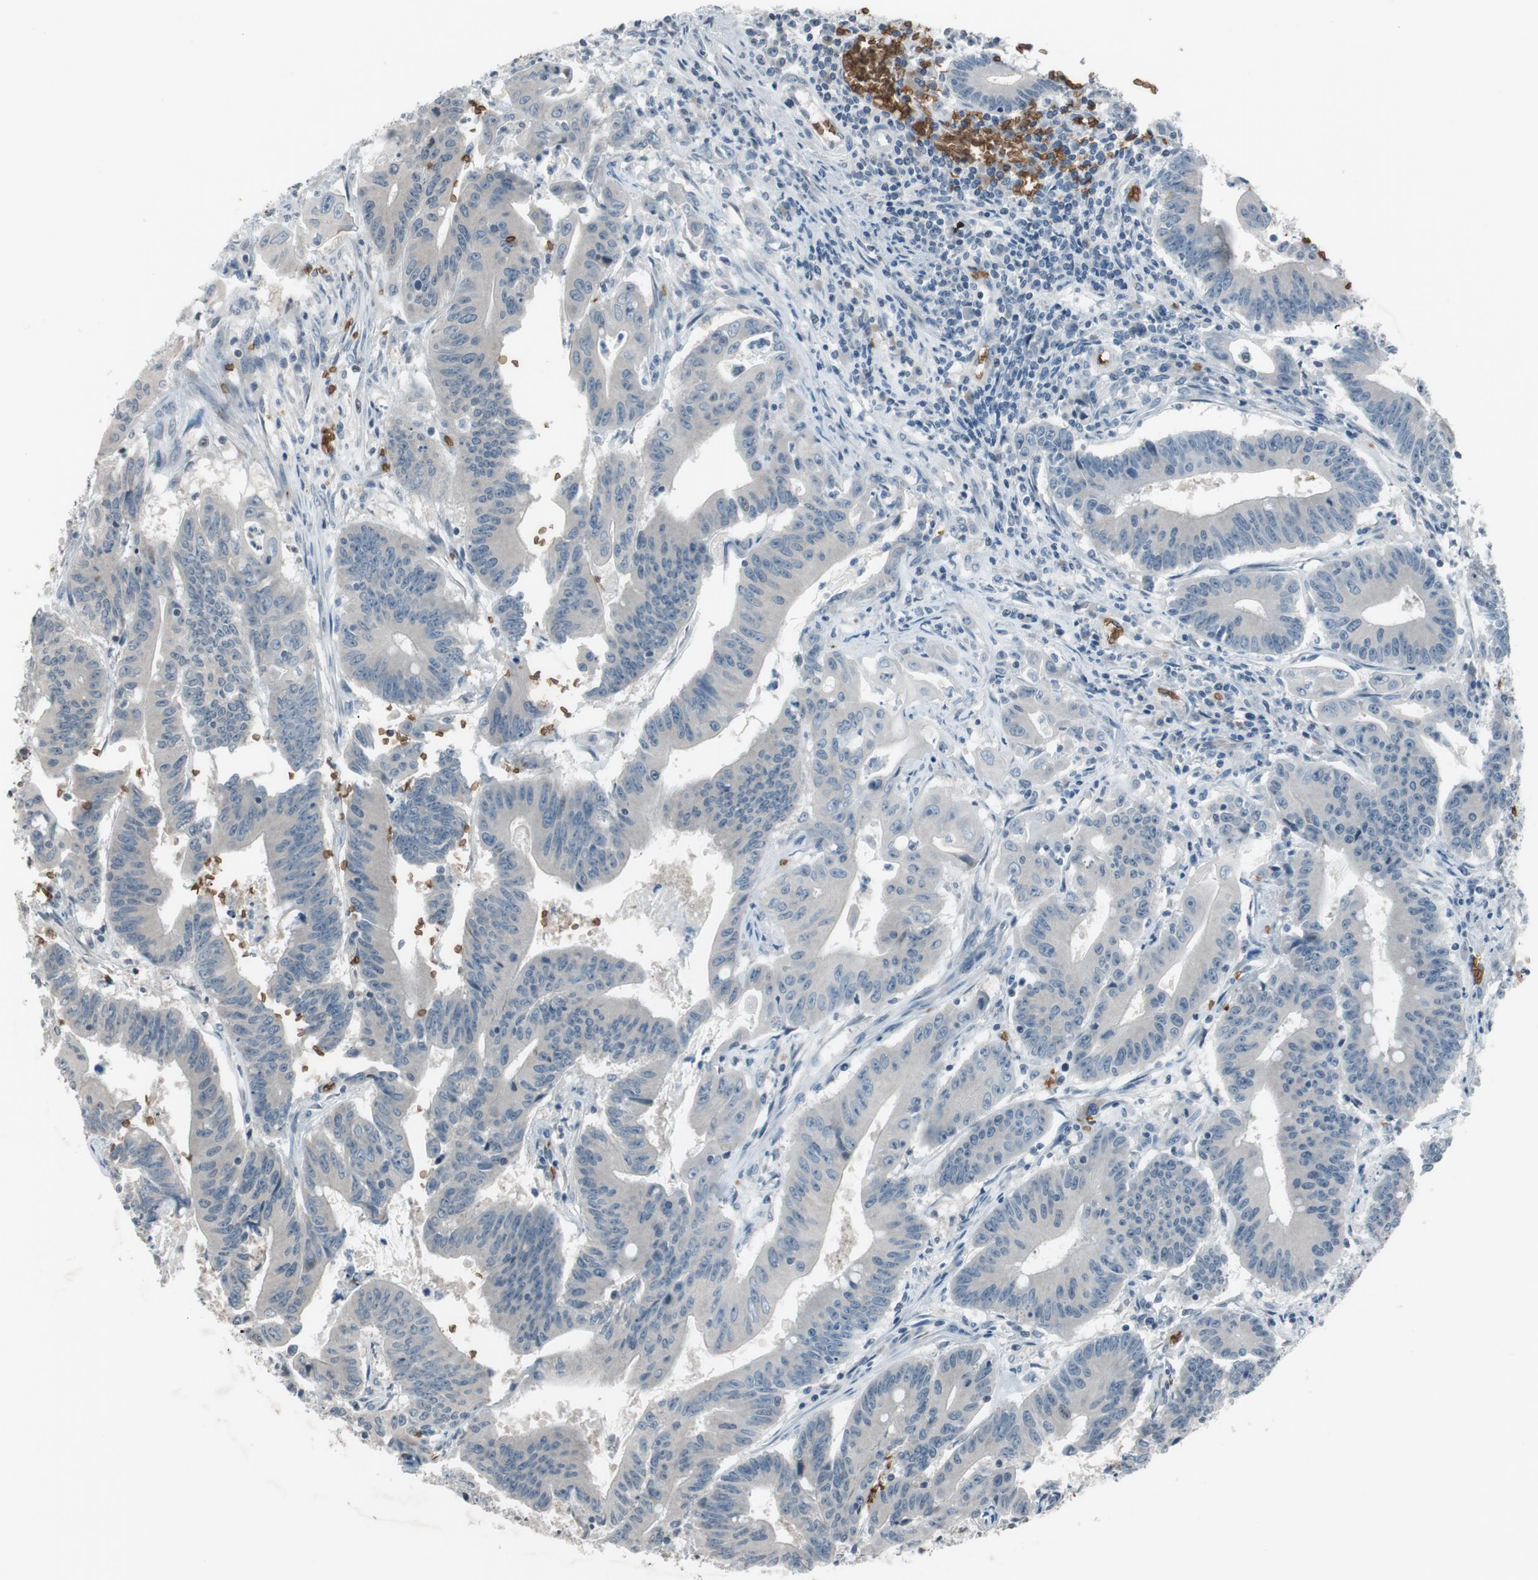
{"staining": {"intensity": "negative", "quantity": "none", "location": "none"}, "tissue": "colorectal cancer", "cell_type": "Tumor cells", "image_type": "cancer", "snomed": [{"axis": "morphology", "description": "Adenocarcinoma, NOS"}, {"axis": "topography", "description": "Colon"}], "caption": "The IHC micrograph has no significant positivity in tumor cells of adenocarcinoma (colorectal) tissue. (DAB immunohistochemistry, high magnification).", "gene": "GYPC", "patient": {"sex": "male", "age": 45}}